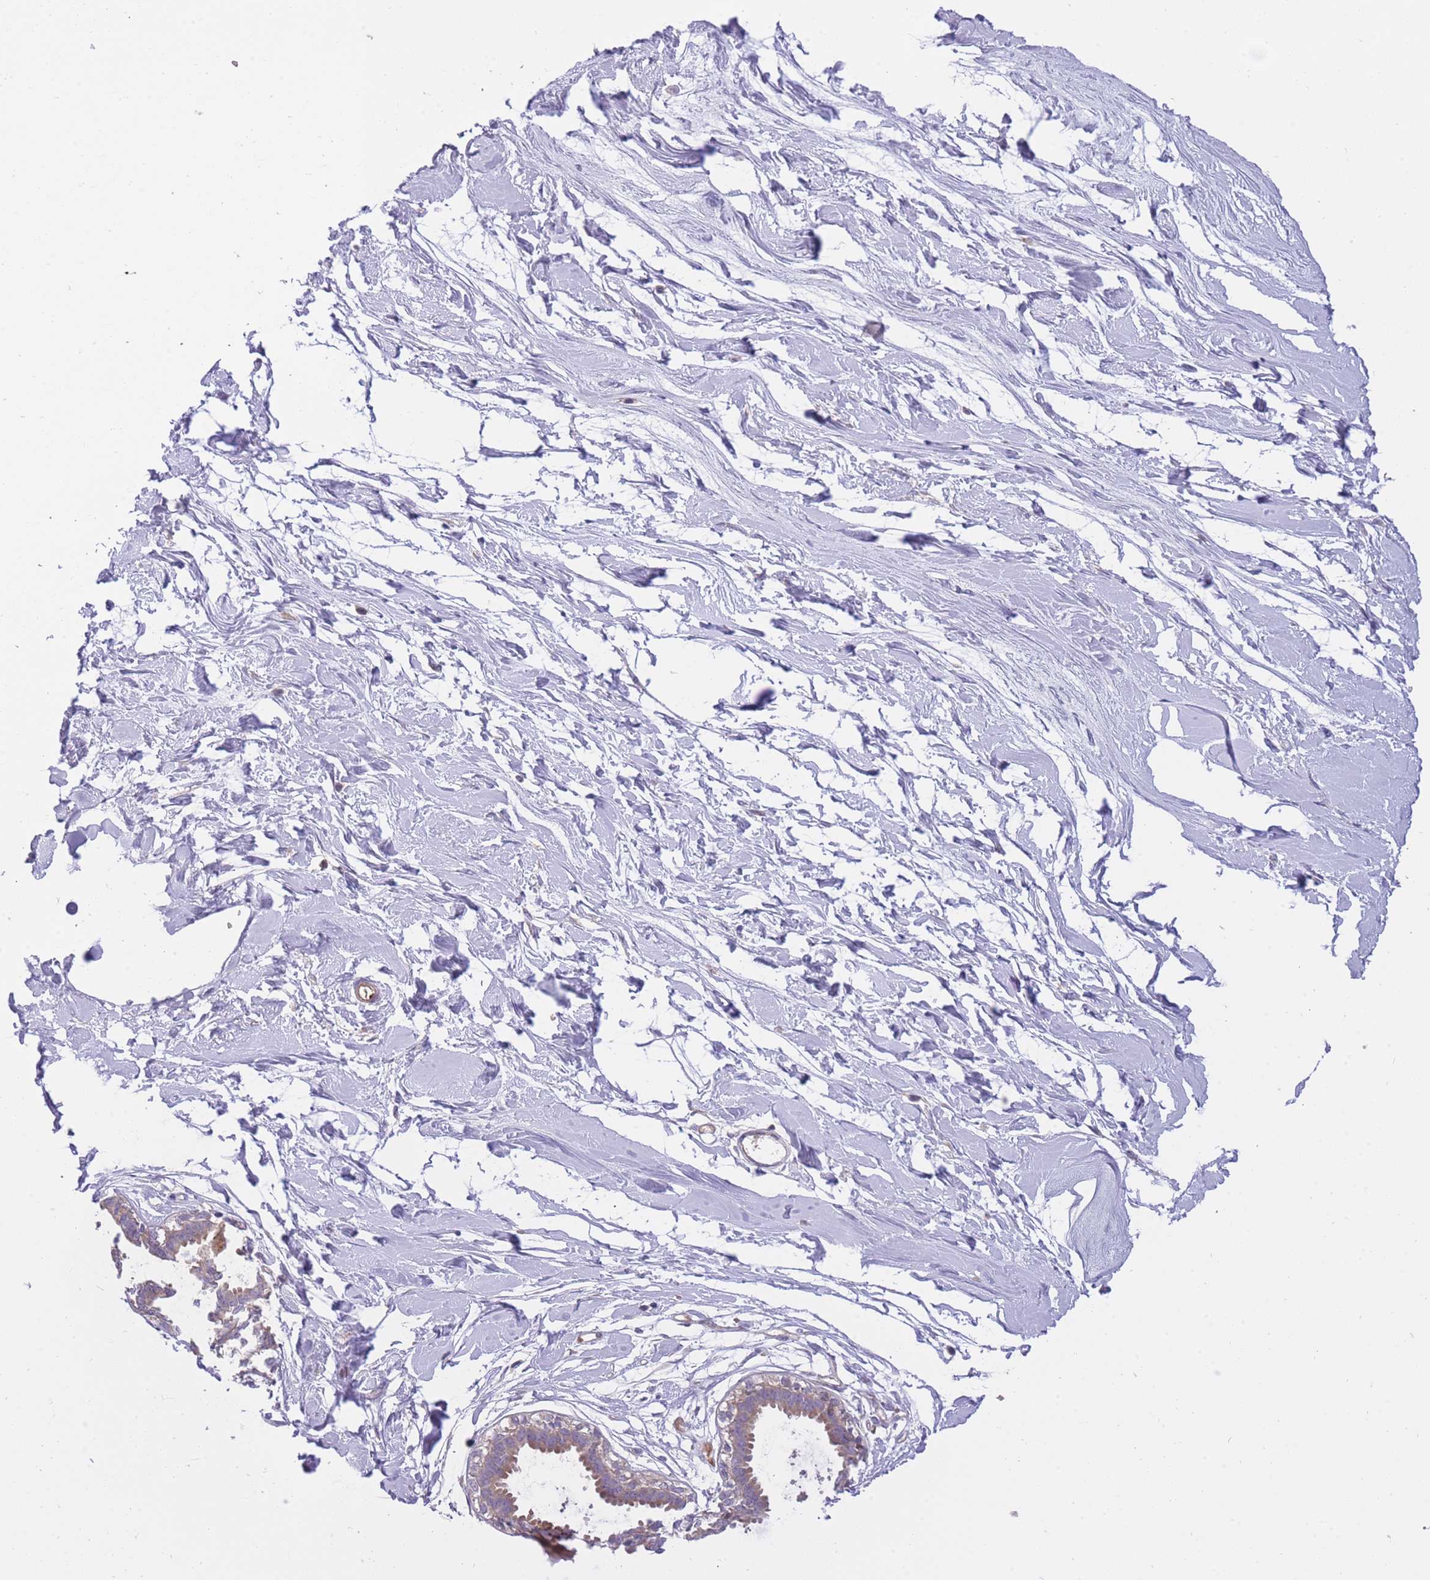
{"staining": {"intensity": "negative", "quantity": "none", "location": "none"}, "tissue": "breast", "cell_type": "Adipocytes", "image_type": "normal", "snomed": [{"axis": "morphology", "description": "Normal tissue, NOS"}, {"axis": "topography", "description": "Breast"}], "caption": "The histopathology image demonstrates no staining of adipocytes in normal breast.", "gene": "CRYGN", "patient": {"sex": "female", "age": 45}}